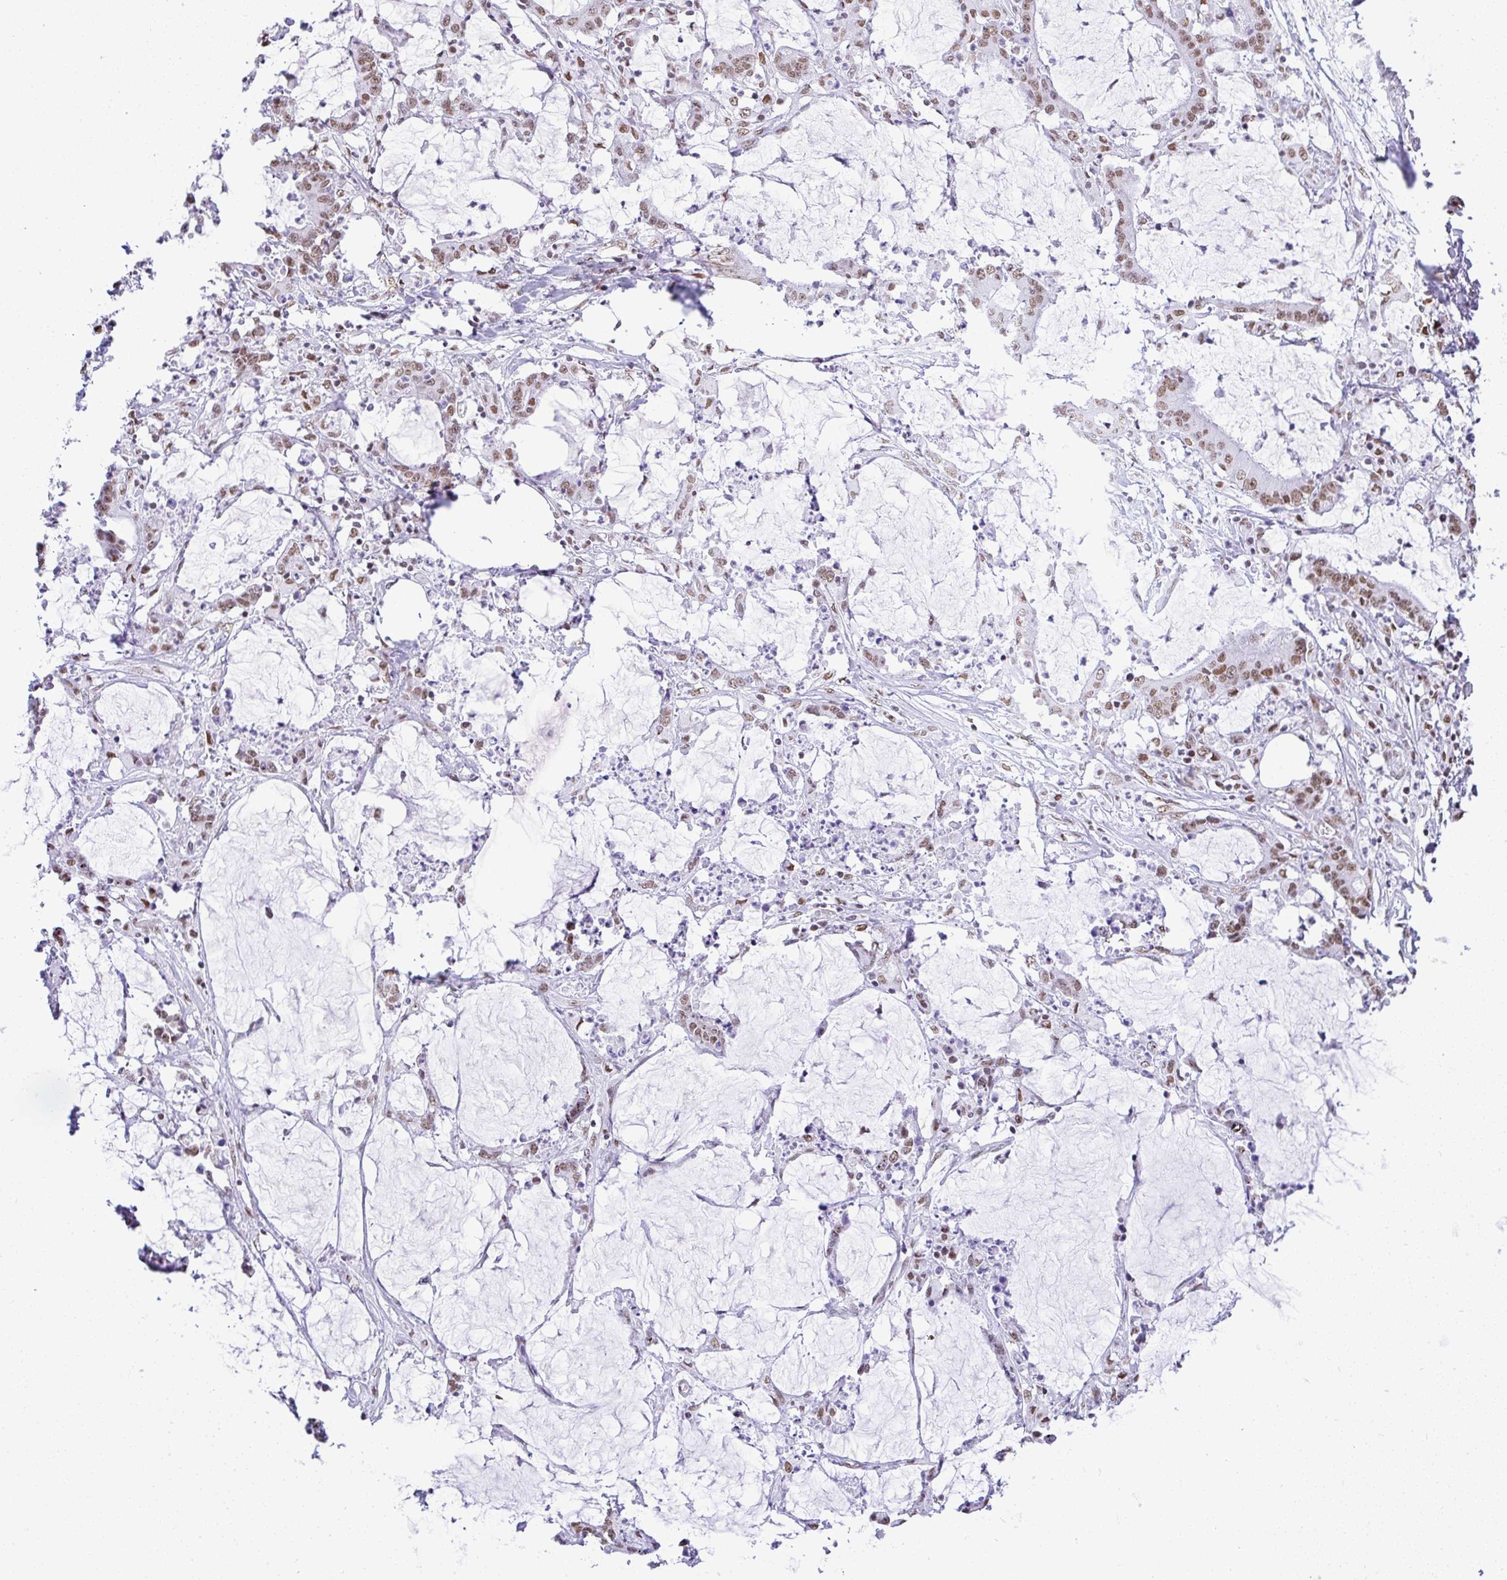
{"staining": {"intensity": "weak", "quantity": "25%-75%", "location": "nuclear"}, "tissue": "stomach cancer", "cell_type": "Tumor cells", "image_type": "cancer", "snomed": [{"axis": "morphology", "description": "Adenocarcinoma, NOS"}, {"axis": "topography", "description": "Stomach, upper"}], "caption": "A histopathology image of human stomach cancer (adenocarcinoma) stained for a protein exhibits weak nuclear brown staining in tumor cells.", "gene": "DDX52", "patient": {"sex": "male", "age": 68}}